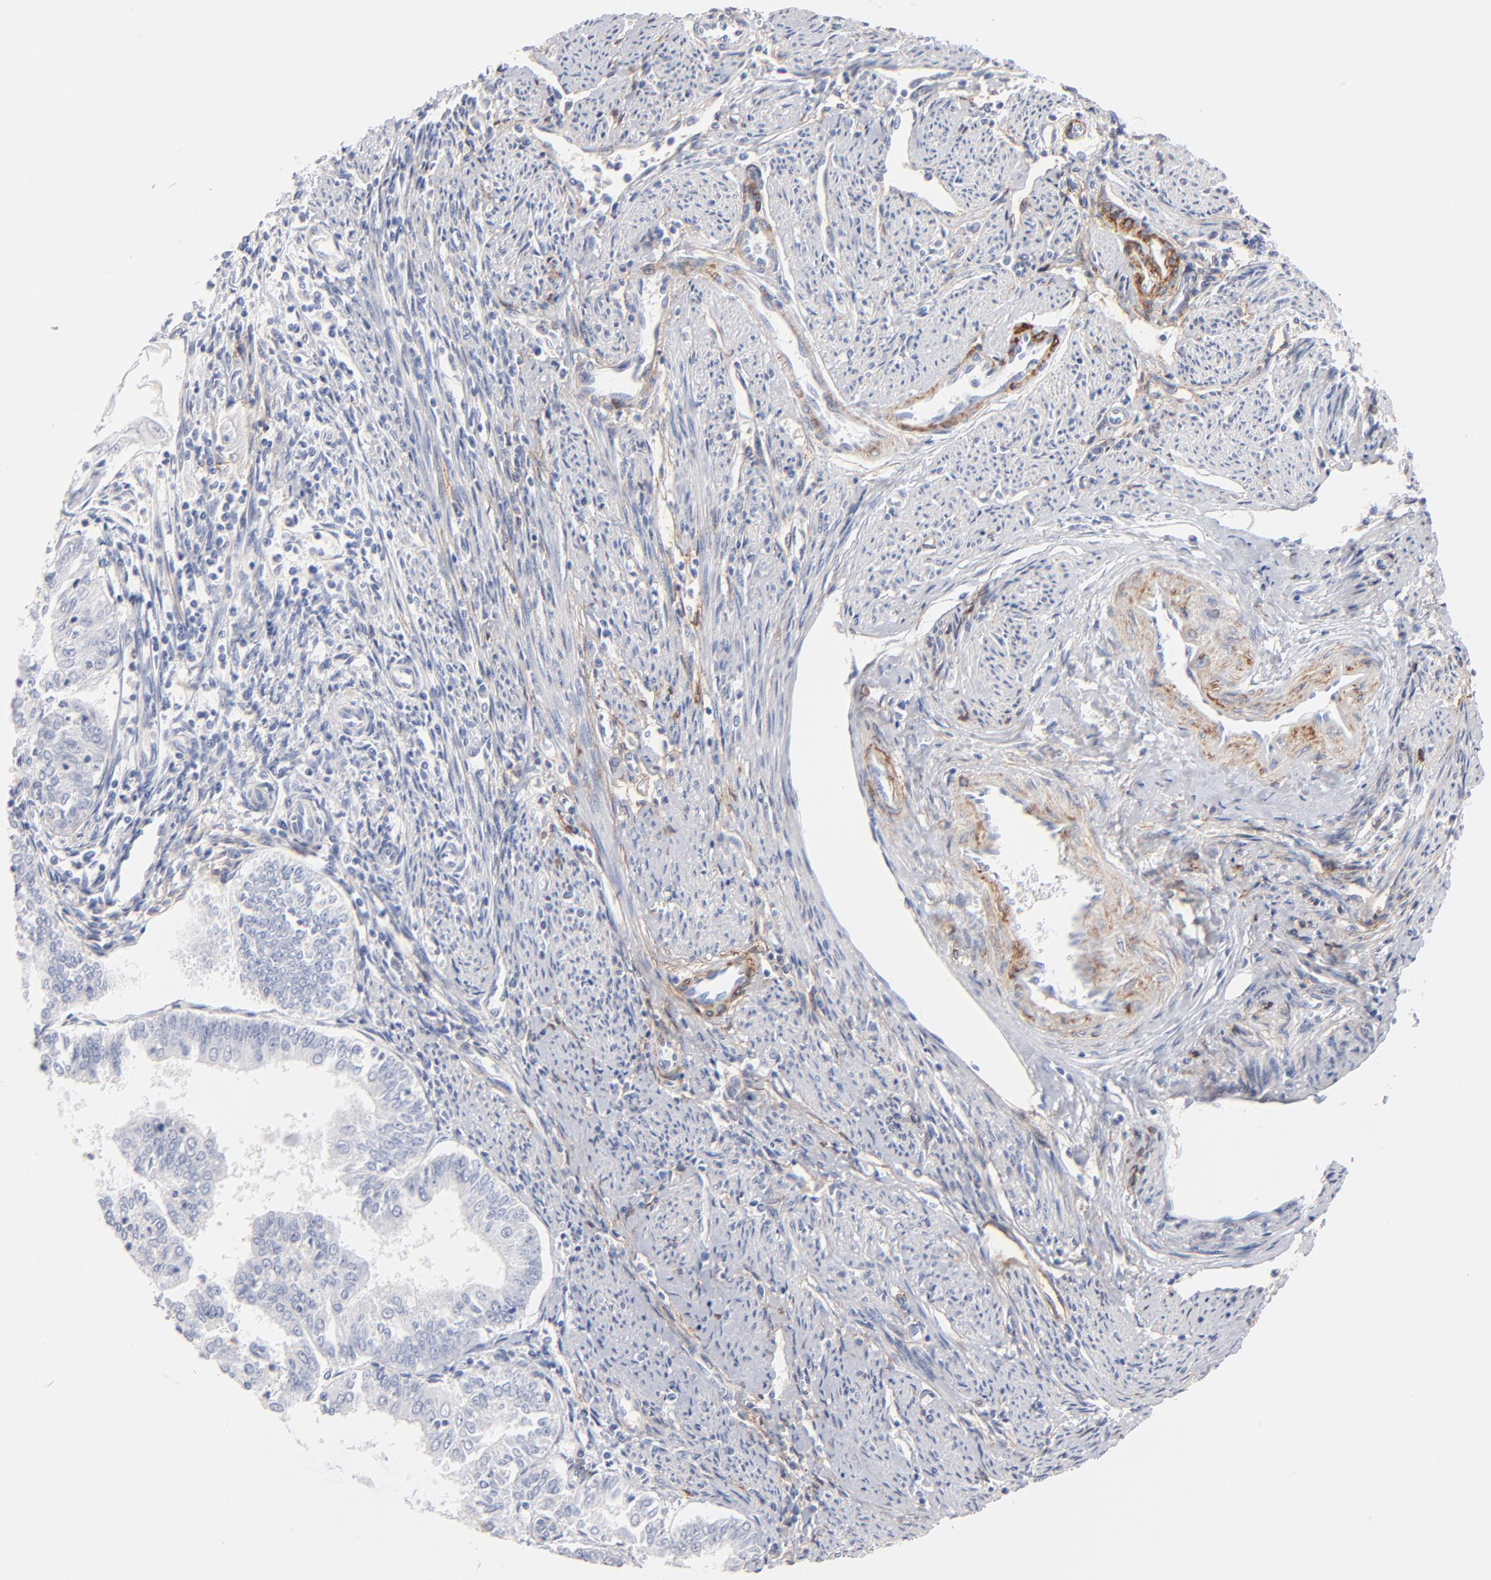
{"staining": {"intensity": "negative", "quantity": "none", "location": "none"}, "tissue": "endometrial cancer", "cell_type": "Tumor cells", "image_type": "cancer", "snomed": [{"axis": "morphology", "description": "Adenocarcinoma, NOS"}, {"axis": "topography", "description": "Endometrium"}], "caption": "A micrograph of adenocarcinoma (endometrial) stained for a protein displays no brown staining in tumor cells.", "gene": "ITGA8", "patient": {"sex": "female", "age": 75}}